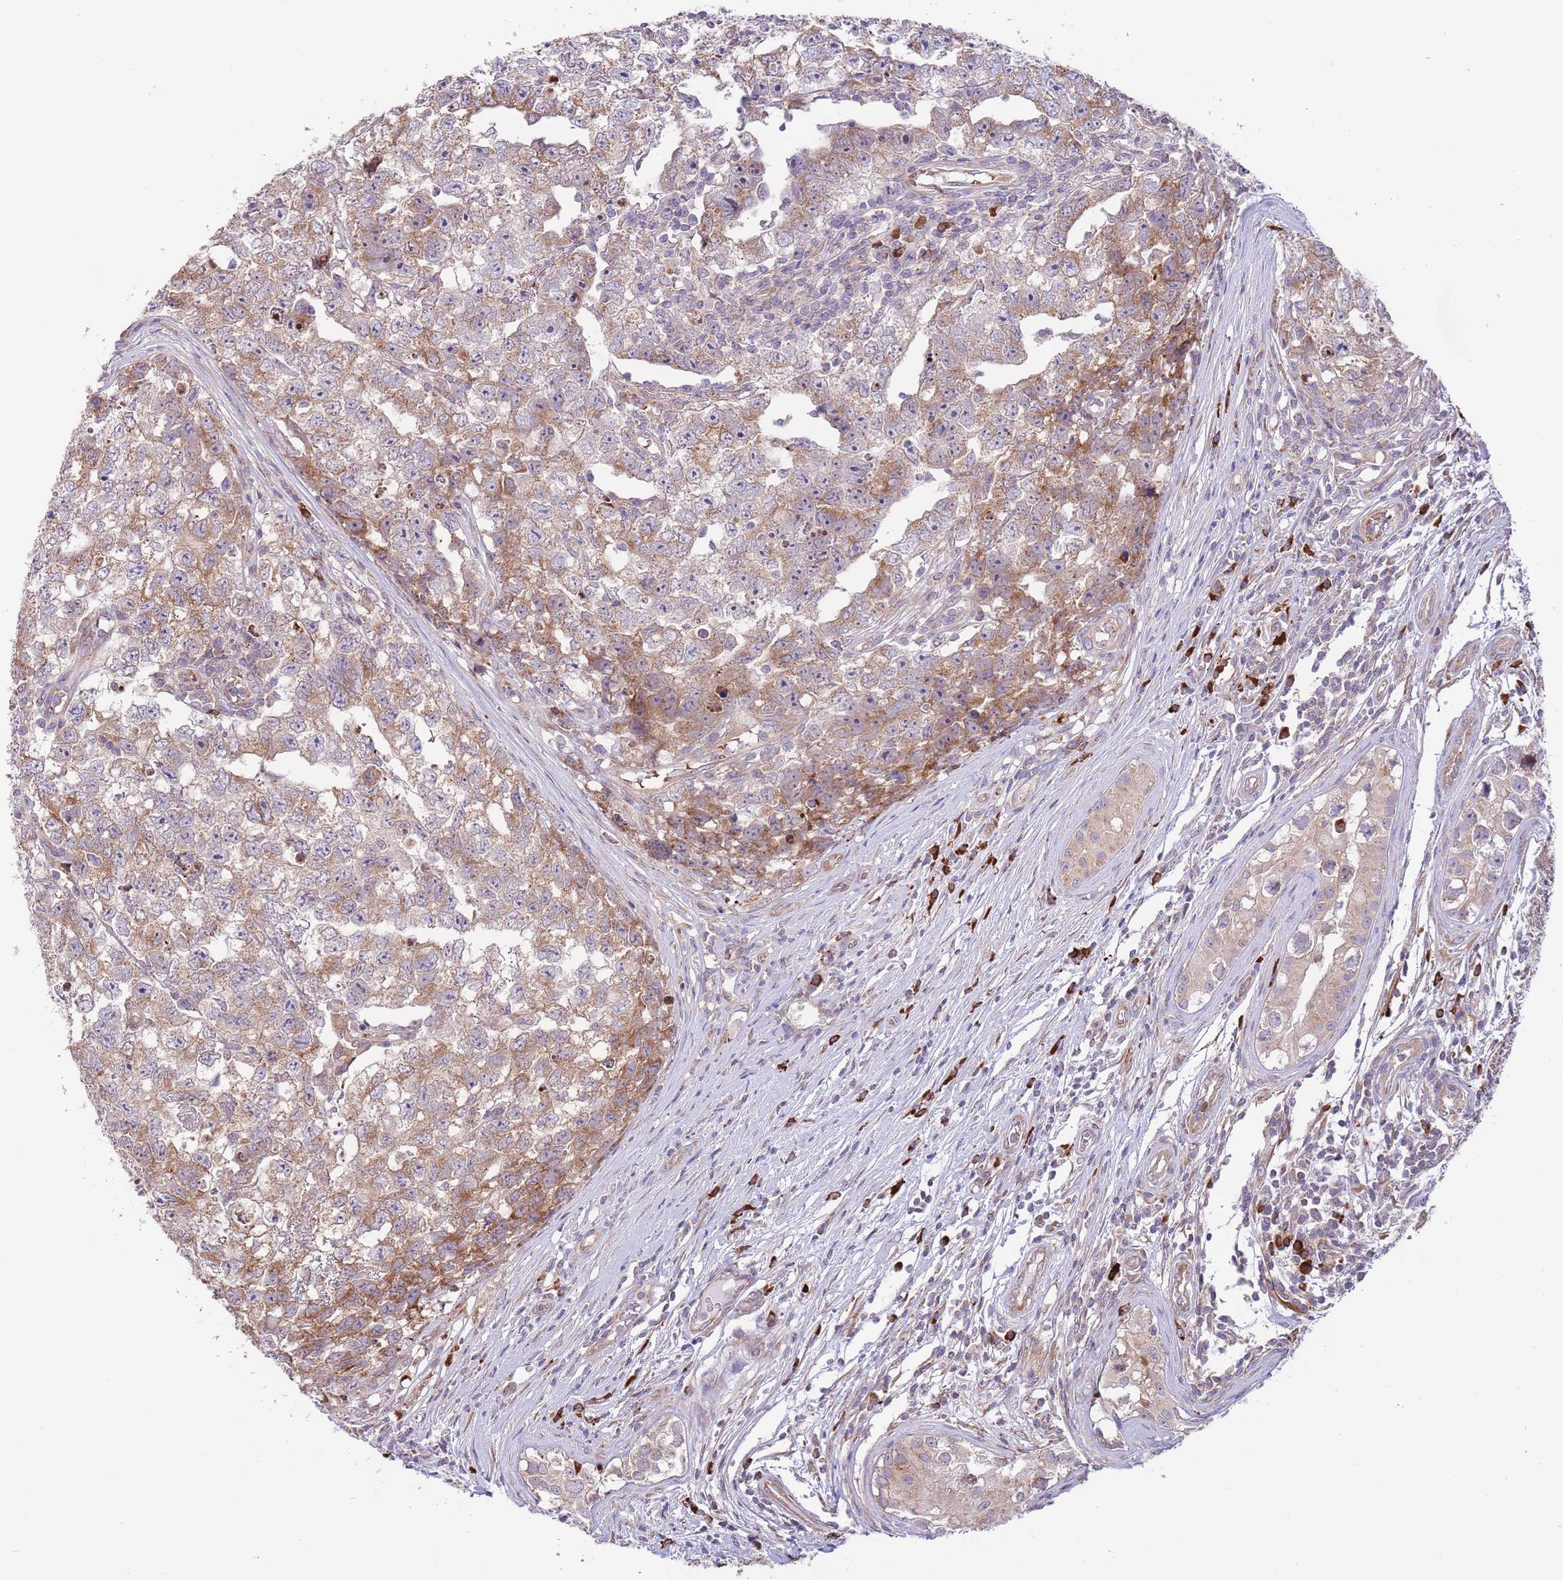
{"staining": {"intensity": "moderate", "quantity": ">75%", "location": "cytoplasmic/membranous"}, "tissue": "testis cancer", "cell_type": "Tumor cells", "image_type": "cancer", "snomed": [{"axis": "morphology", "description": "Carcinoma, Embryonal, NOS"}, {"axis": "topography", "description": "Testis"}], "caption": "This is an image of immunohistochemistry (IHC) staining of testis cancer (embryonal carcinoma), which shows moderate staining in the cytoplasmic/membranous of tumor cells.", "gene": "DAND5", "patient": {"sex": "male", "age": 22}}